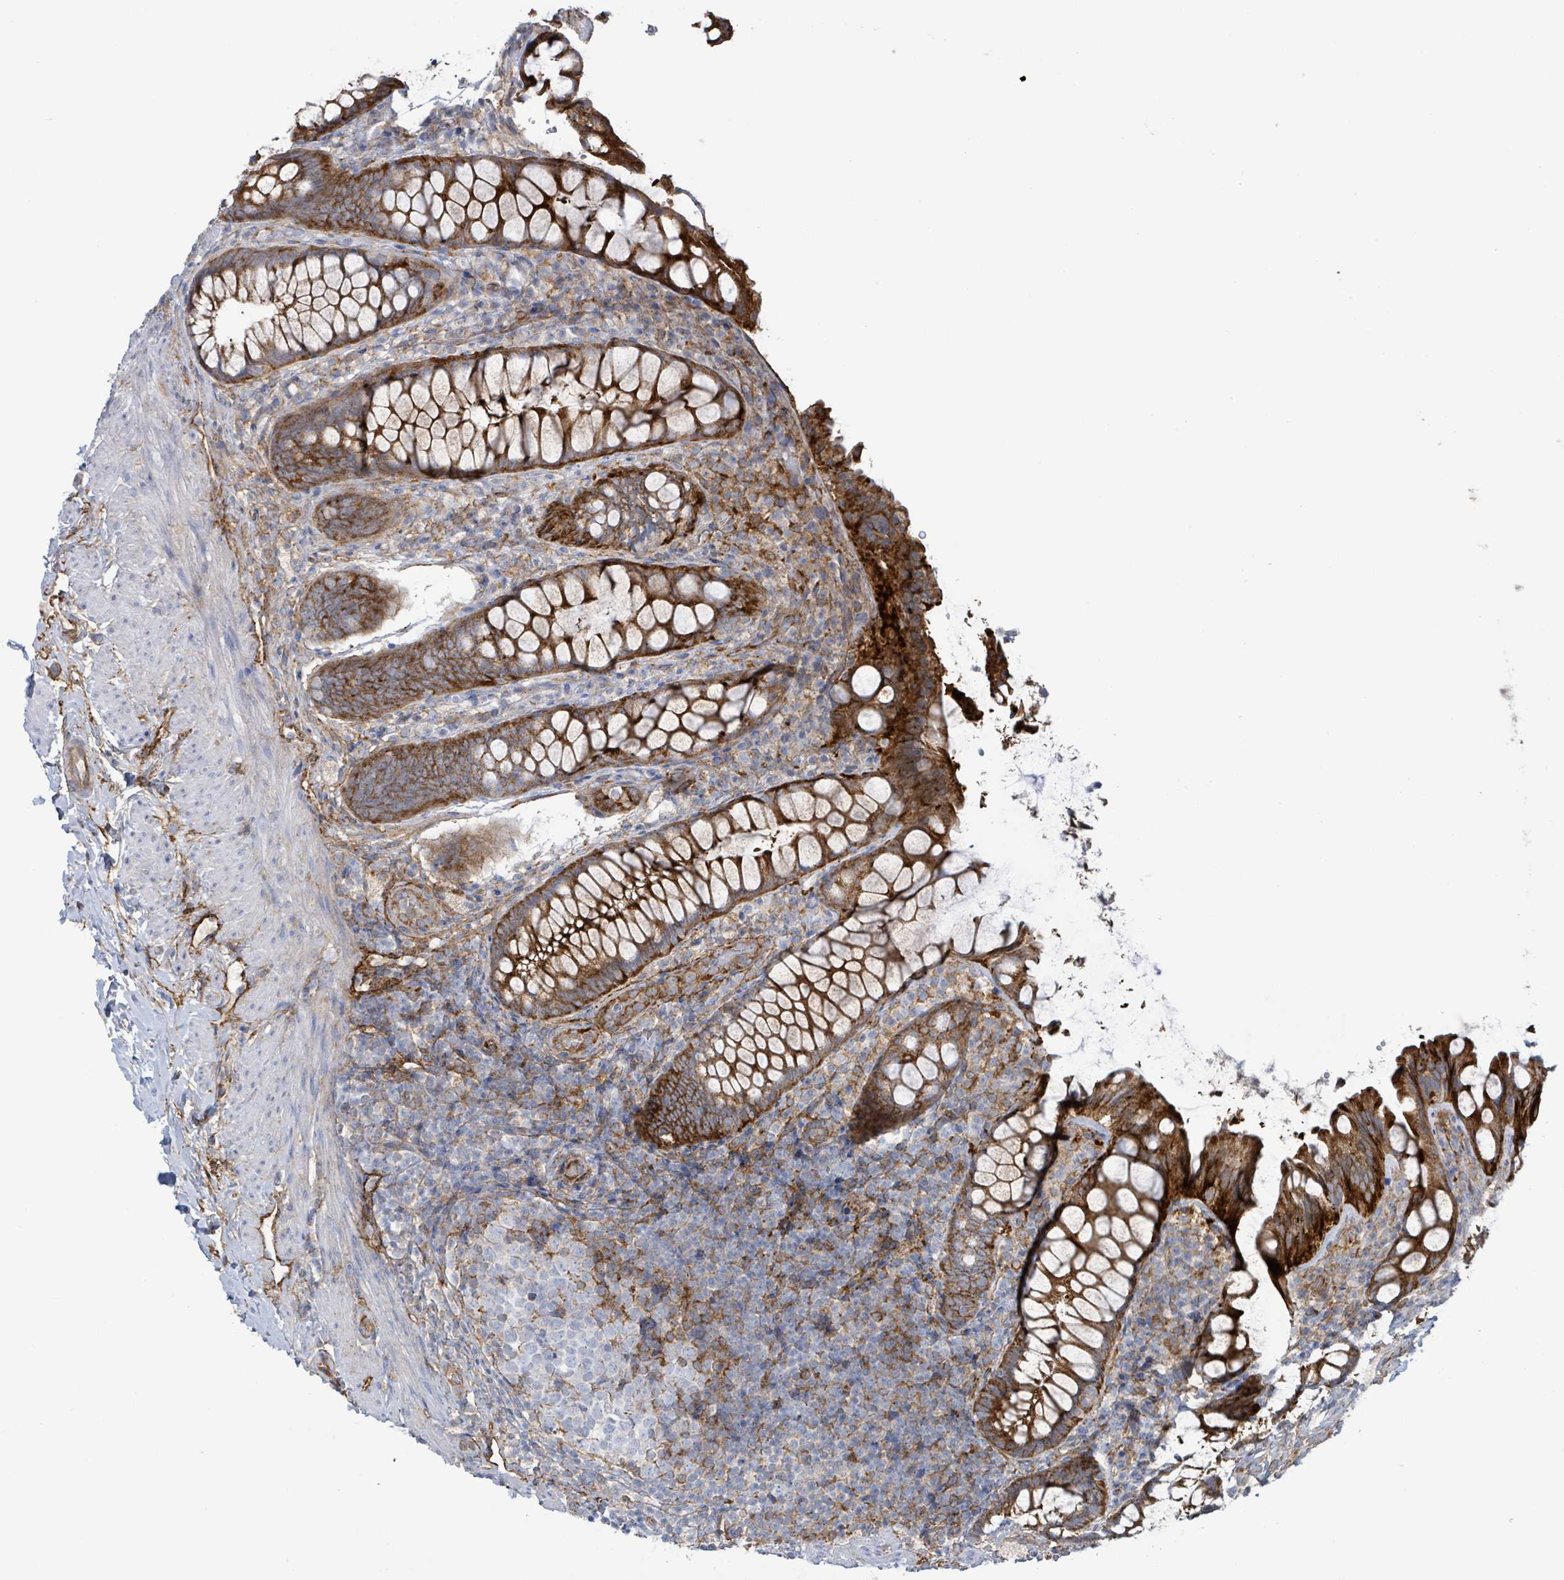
{"staining": {"intensity": "strong", "quantity": ">75%", "location": "cytoplasmic/membranous"}, "tissue": "rectum", "cell_type": "Glandular cells", "image_type": "normal", "snomed": [{"axis": "morphology", "description": "Normal tissue, NOS"}, {"axis": "topography", "description": "Rectum"}, {"axis": "topography", "description": "Peripheral nerve tissue"}], "caption": "Rectum stained with immunohistochemistry (IHC) reveals strong cytoplasmic/membranous positivity in approximately >75% of glandular cells. (DAB IHC with brightfield microscopy, high magnification).", "gene": "EGFL7", "patient": {"sex": "female", "age": 69}}